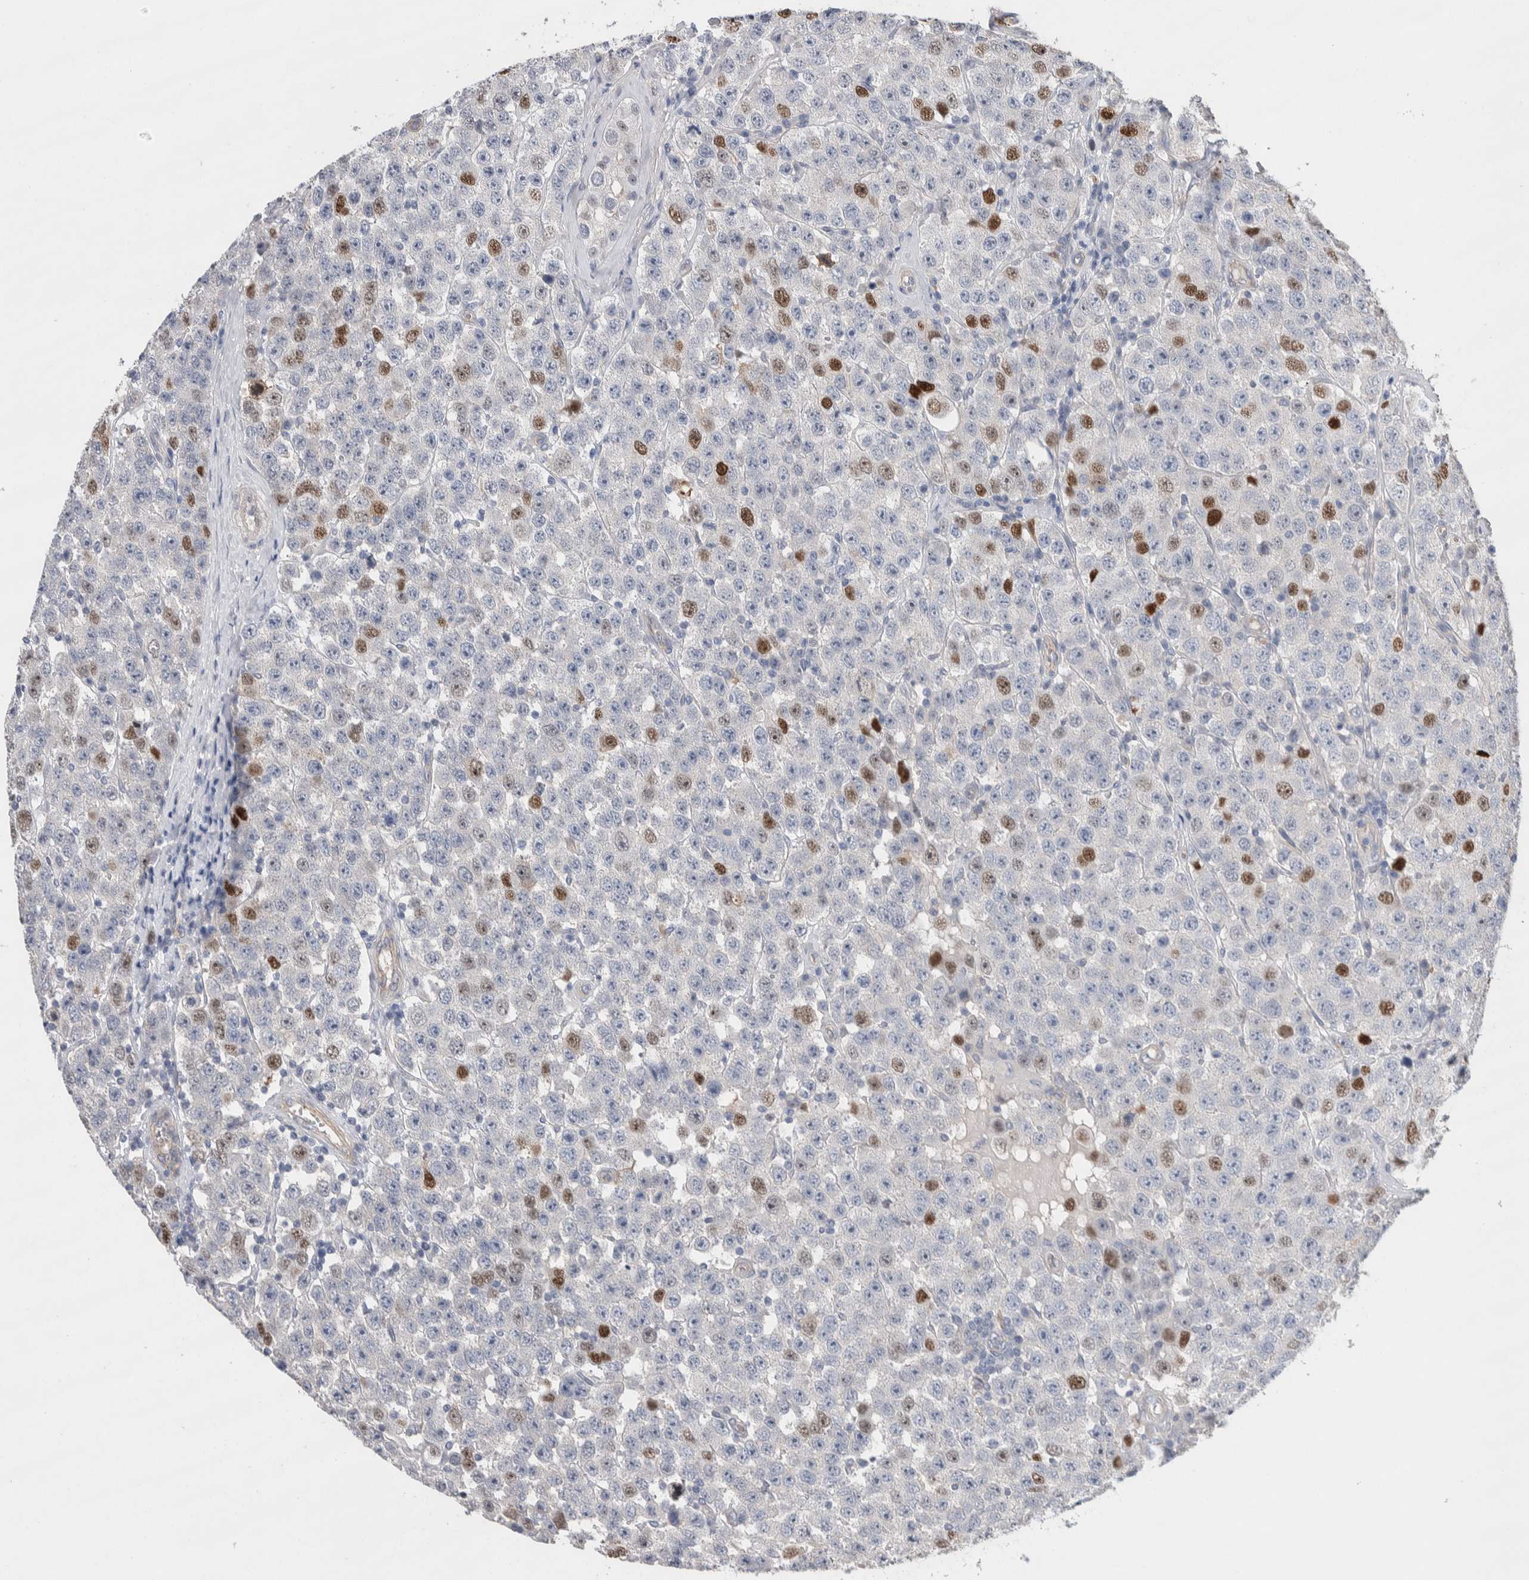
{"staining": {"intensity": "strong", "quantity": "<25%", "location": "nuclear"}, "tissue": "testis cancer", "cell_type": "Tumor cells", "image_type": "cancer", "snomed": [{"axis": "morphology", "description": "Seminoma, NOS"}, {"axis": "morphology", "description": "Carcinoma, Embryonal, NOS"}, {"axis": "topography", "description": "Testis"}], "caption": "A high-resolution micrograph shows immunohistochemistry staining of testis cancer (embryonal carcinoma), which shows strong nuclear expression in approximately <25% of tumor cells.", "gene": "GCNA", "patient": {"sex": "male", "age": 28}}